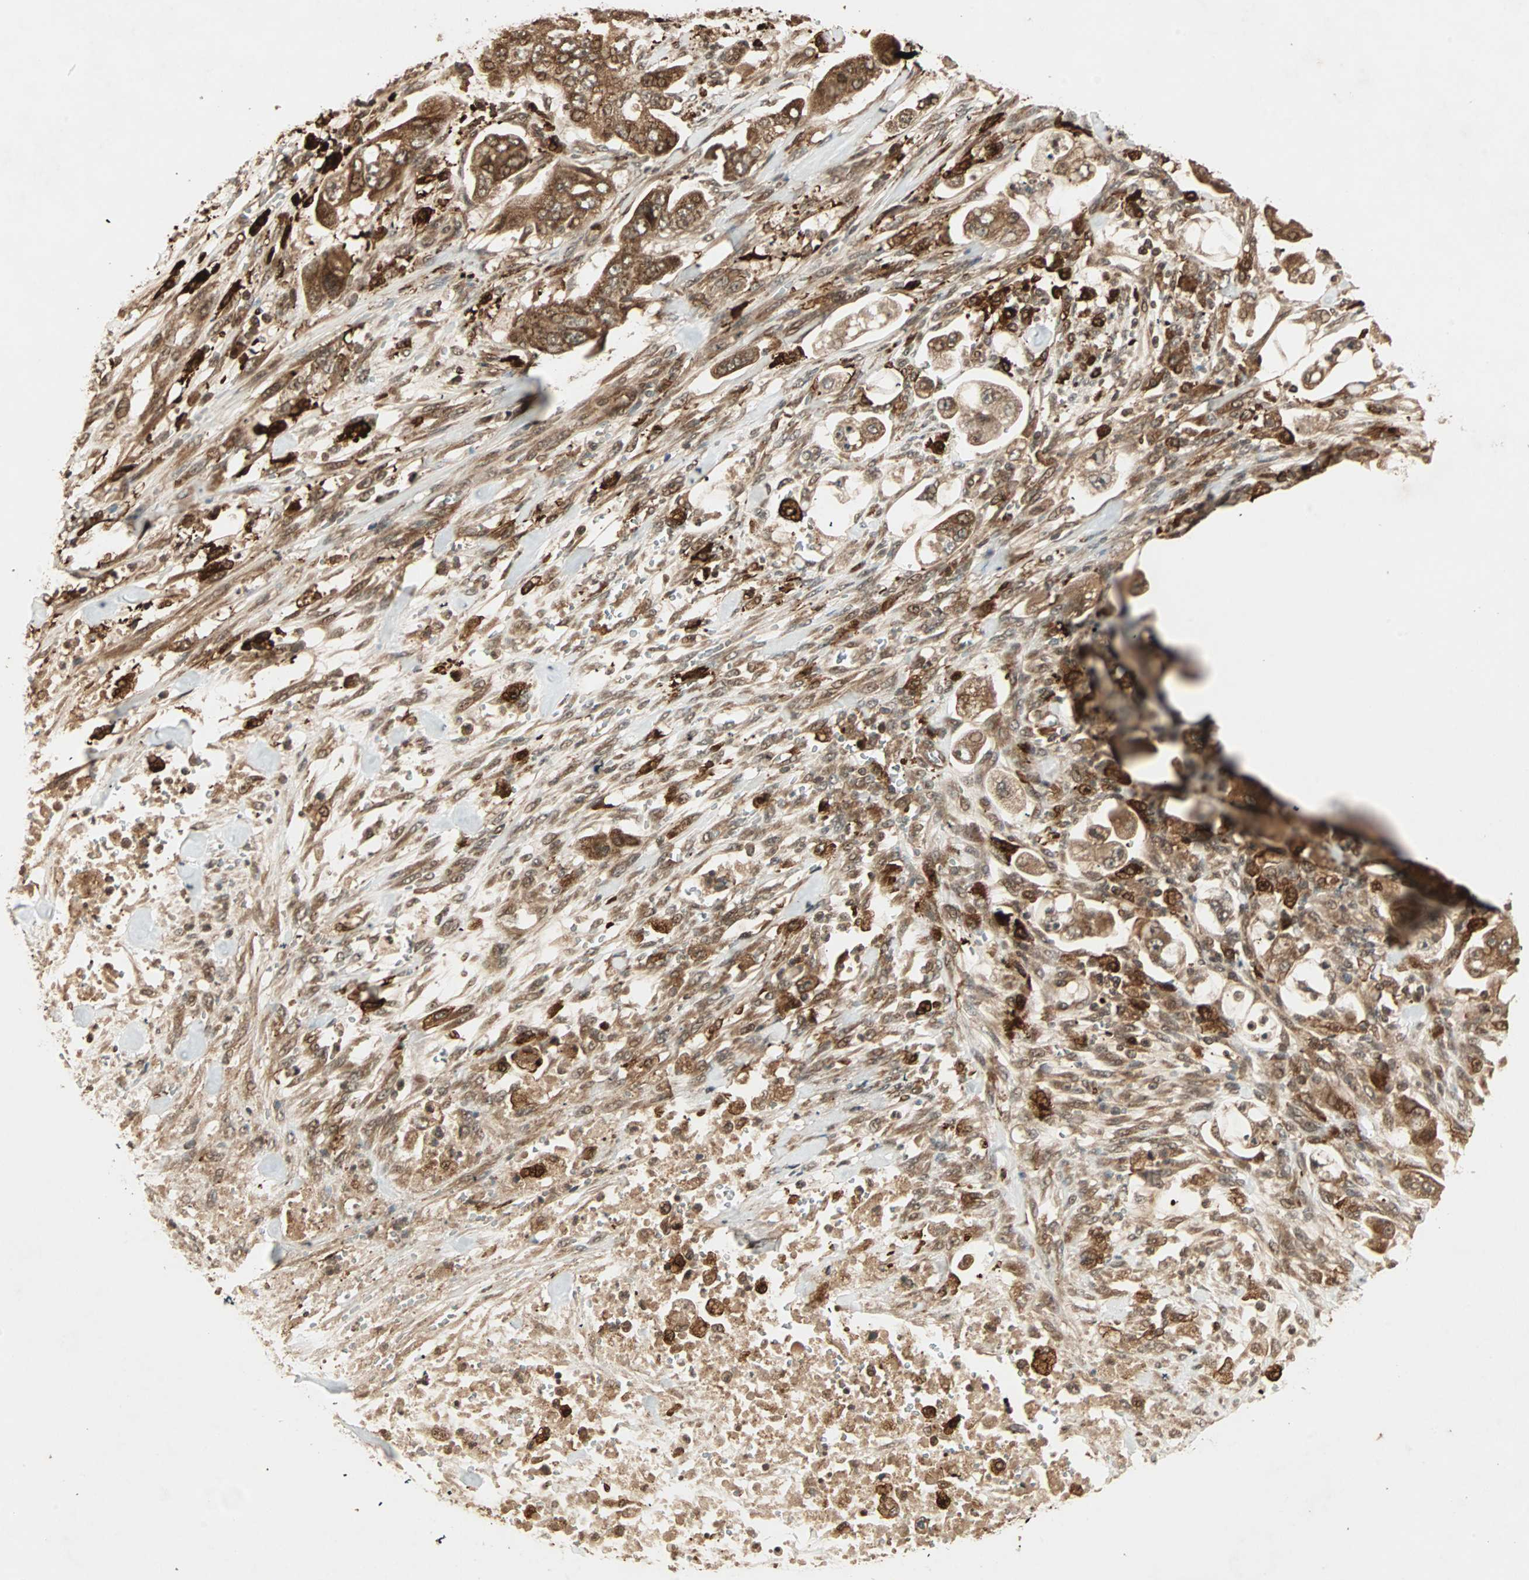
{"staining": {"intensity": "moderate", "quantity": ">75%", "location": "cytoplasmic/membranous"}, "tissue": "stomach cancer", "cell_type": "Tumor cells", "image_type": "cancer", "snomed": [{"axis": "morphology", "description": "Adenocarcinoma, NOS"}, {"axis": "topography", "description": "Stomach"}], "caption": "Immunohistochemical staining of stomach cancer (adenocarcinoma) demonstrates medium levels of moderate cytoplasmic/membranous expression in about >75% of tumor cells. Nuclei are stained in blue.", "gene": "RFFL", "patient": {"sex": "male", "age": 62}}